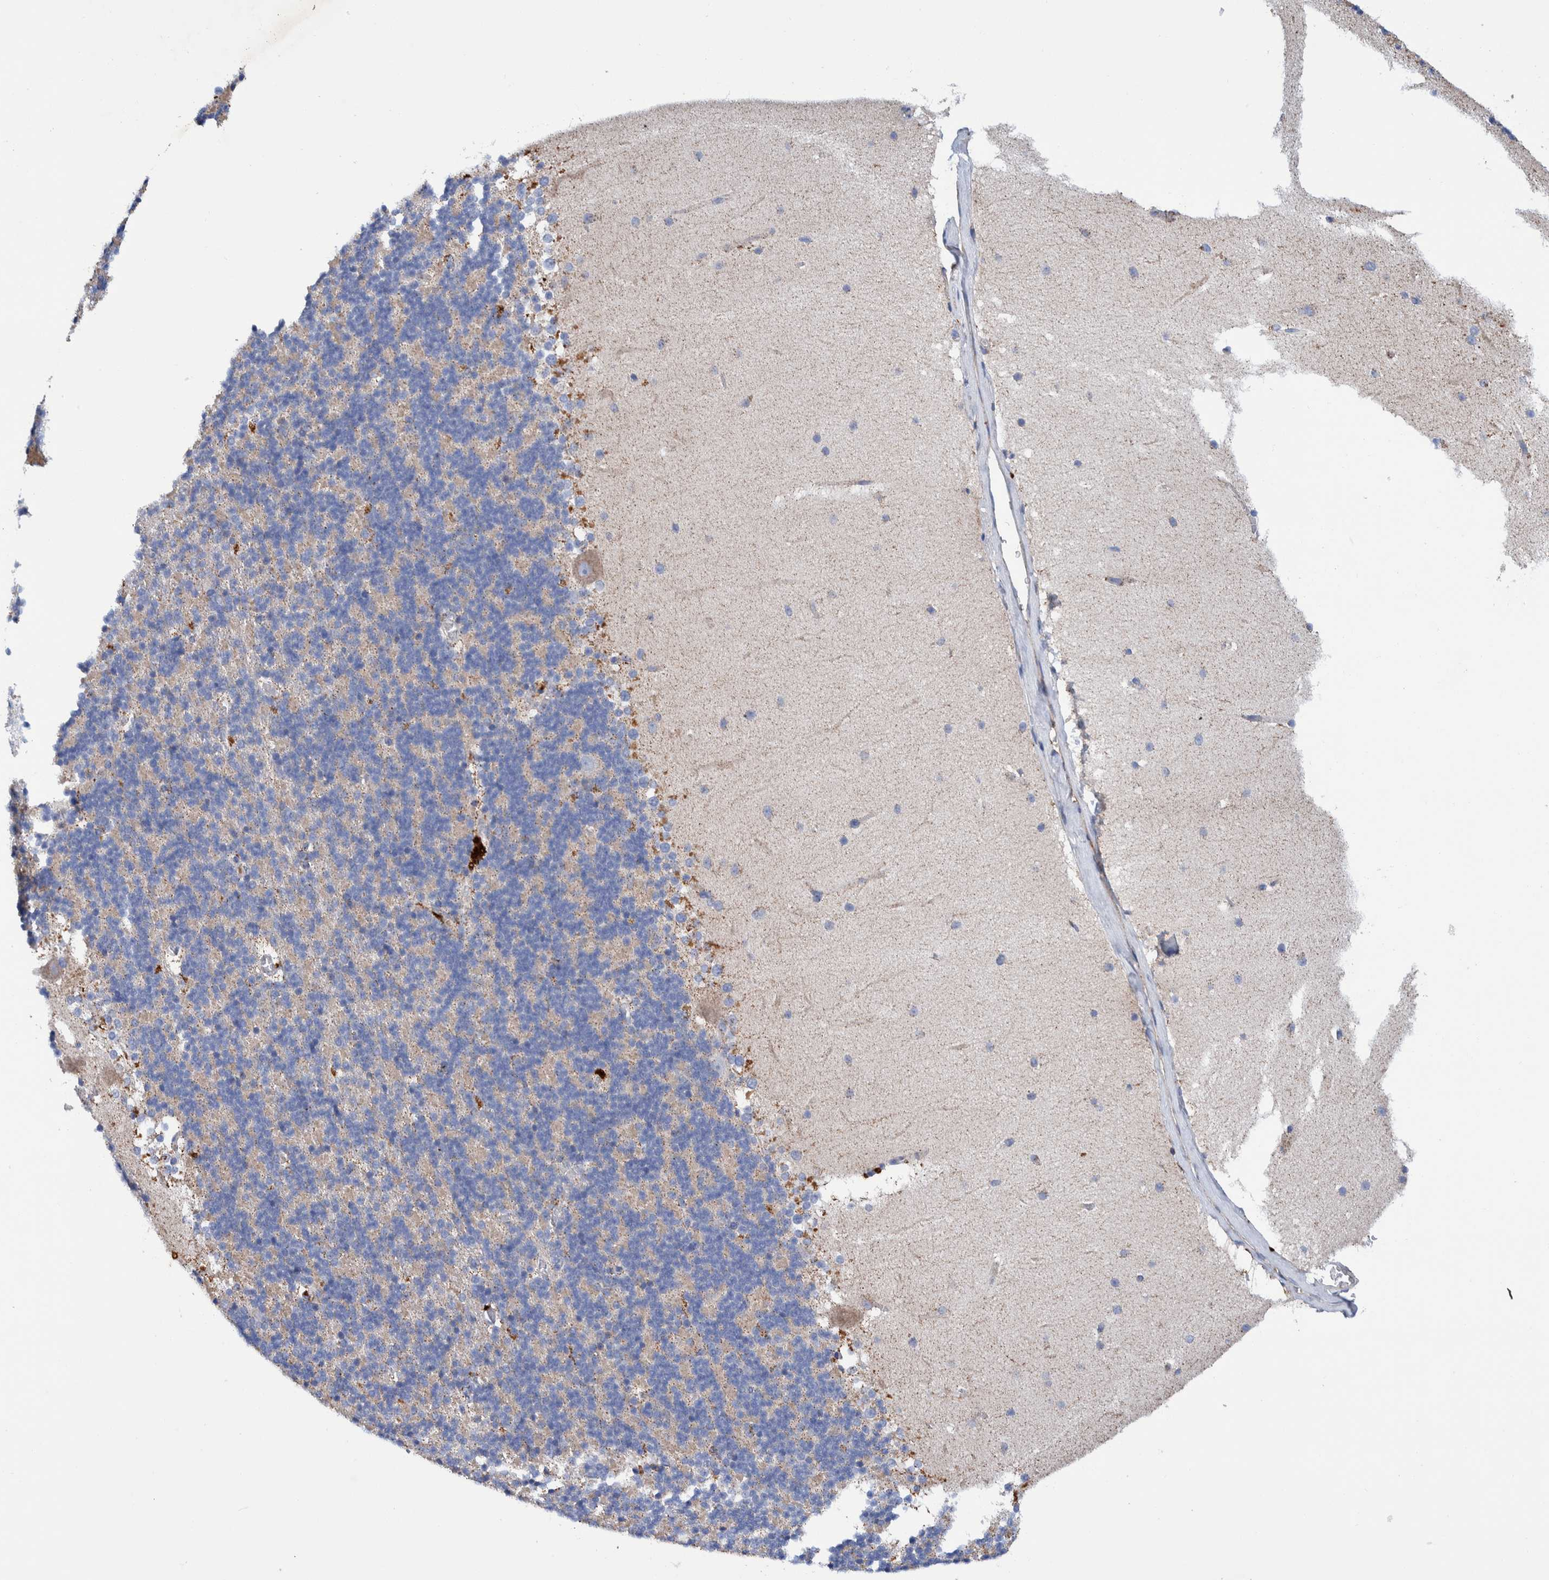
{"staining": {"intensity": "weak", "quantity": ">75%", "location": "cytoplasmic/membranous"}, "tissue": "cerebellum", "cell_type": "Cells in granular layer", "image_type": "normal", "snomed": [{"axis": "morphology", "description": "Normal tissue, NOS"}, {"axis": "topography", "description": "Cerebellum"}], "caption": "Cerebellum stained with immunohistochemistry exhibits weak cytoplasmic/membranous positivity in approximately >75% of cells in granular layer.", "gene": "DECR1", "patient": {"sex": "female", "age": 19}}